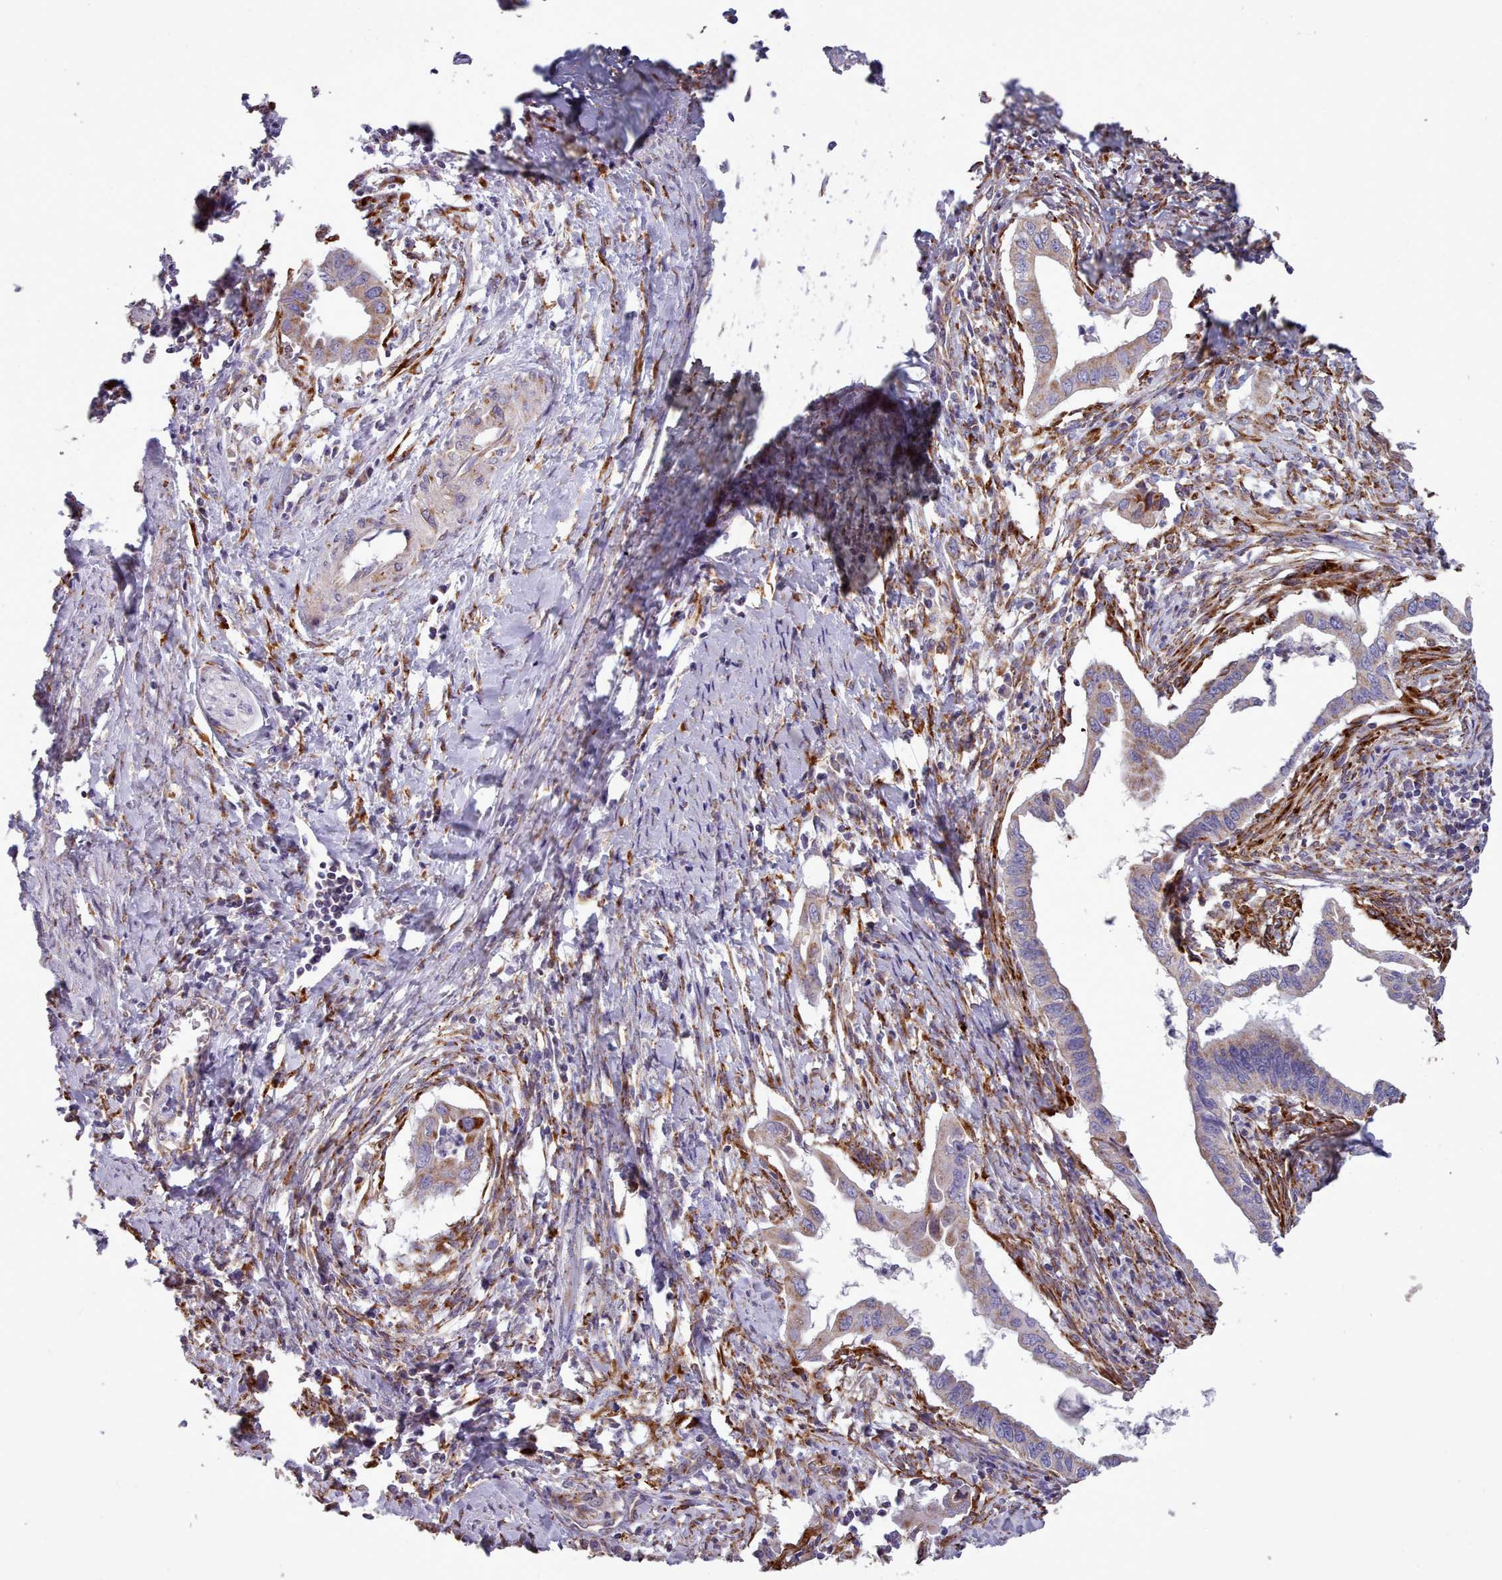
{"staining": {"intensity": "weak", "quantity": "25%-75%", "location": "cytoplasmic/membranous"}, "tissue": "cervical cancer", "cell_type": "Tumor cells", "image_type": "cancer", "snomed": [{"axis": "morphology", "description": "Adenocarcinoma, NOS"}, {"axis": "topography", "description": "Cervix"}], "caption": "Protein expression analysis of adenocarcinoma (cervical) displays weak cytoplasmic/membranous staining in approximately 25%-75% of tumor cells. The protein of interest is shown in brown color, while the nuclei are stained blue.", "gene": "FKBP10", "patient": {"sex": "female", "age": 42}}